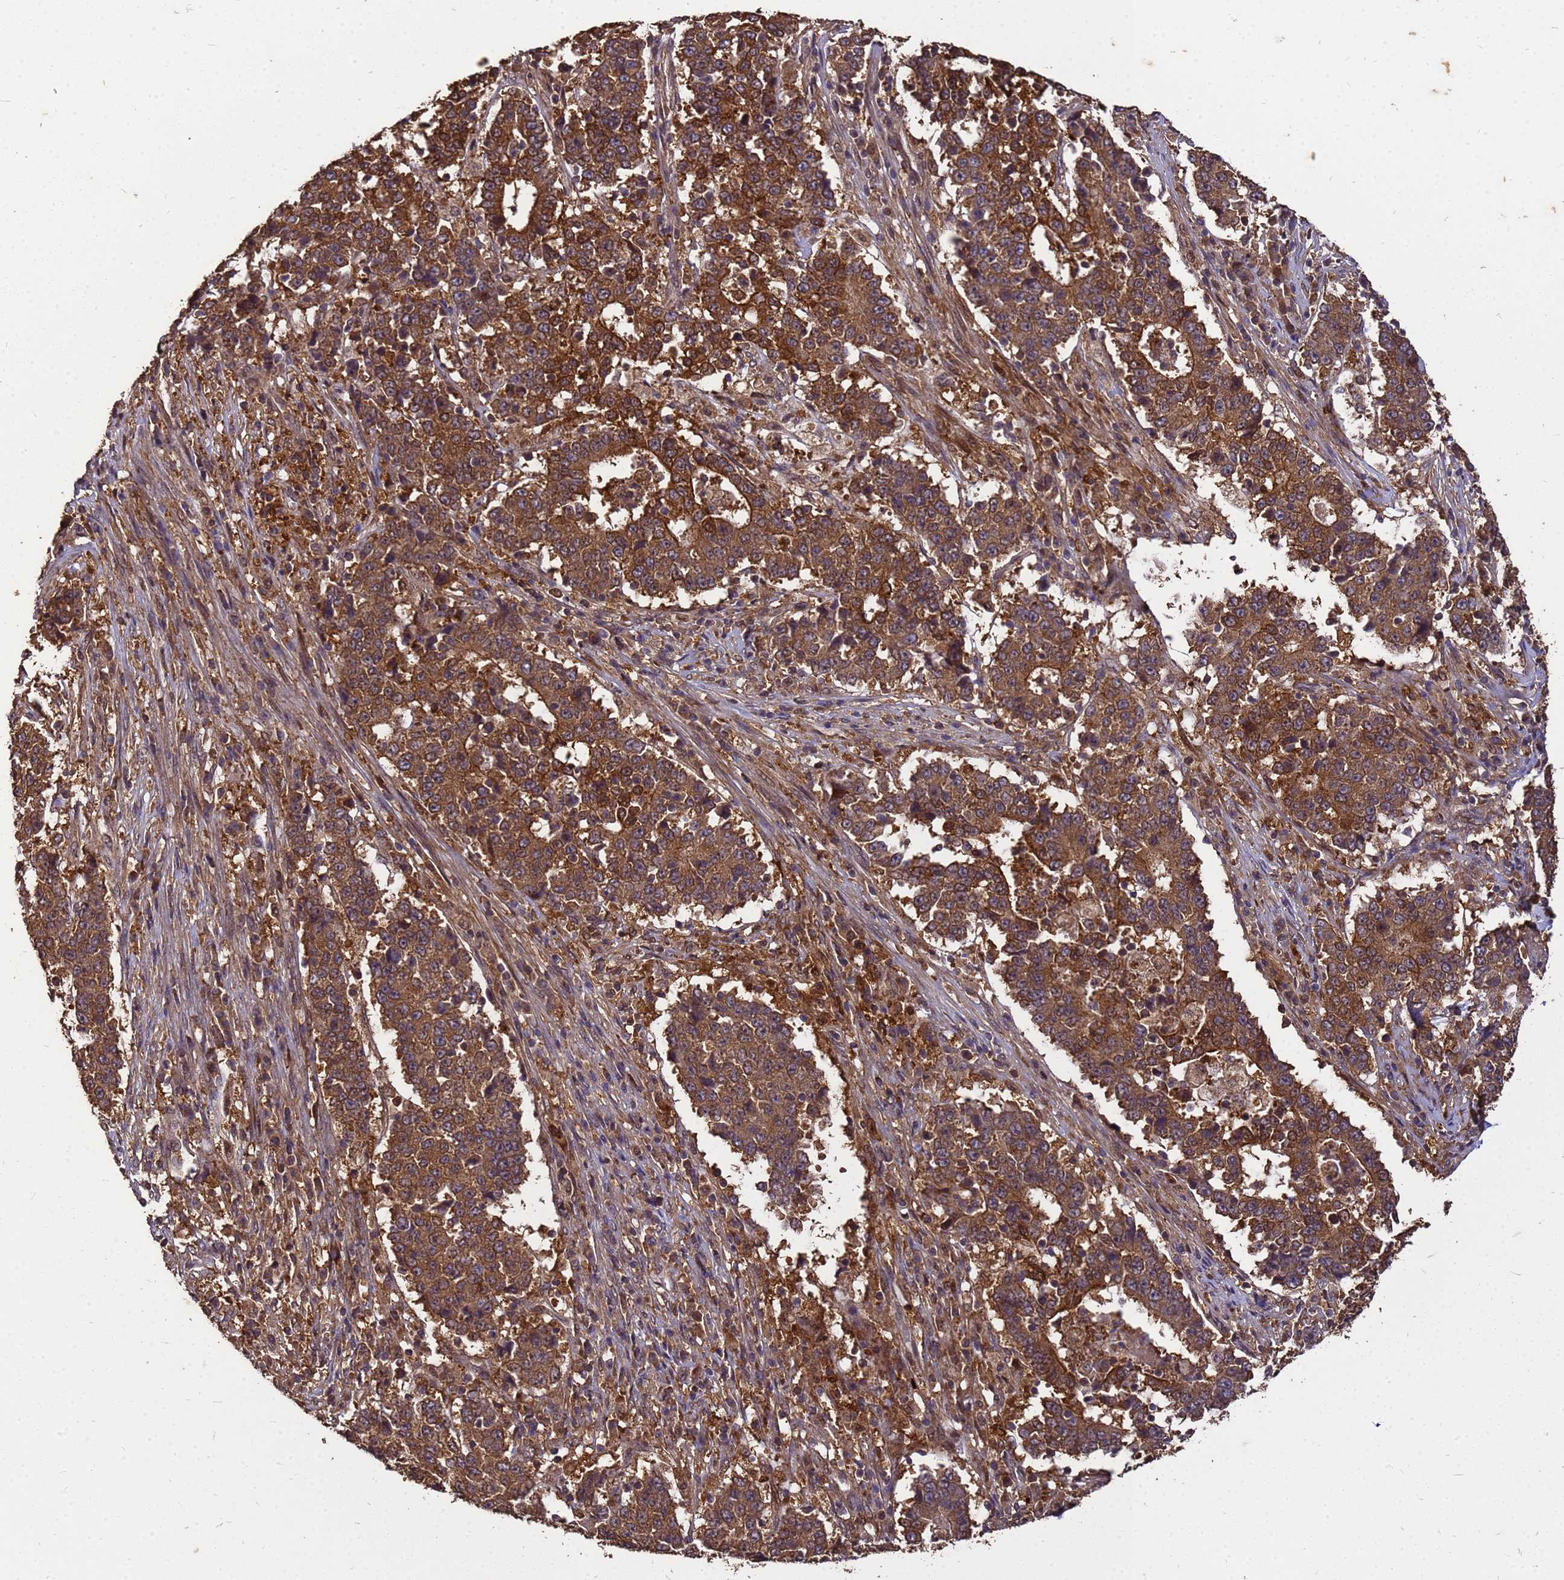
{"staining": {"intensity": "moderate", "quantity": ">75%", "location": "cytoplasmic/membranous"}, "tissue": "stomach cancer", "cell_type": "Tumor cells", "image_type": "cancer", "snomed": [{"axis": "morphology", "description": "Adenocarcinoma, NOS"}, {"axis": "topography", "description": "Stomach"}], "caption": "Adenocarcinoma (stomach) stained with a protein marker shows moderate staining in tumor cells.", "gene": "ZNF618", "patient": {"sex": "male", "age": 59}}